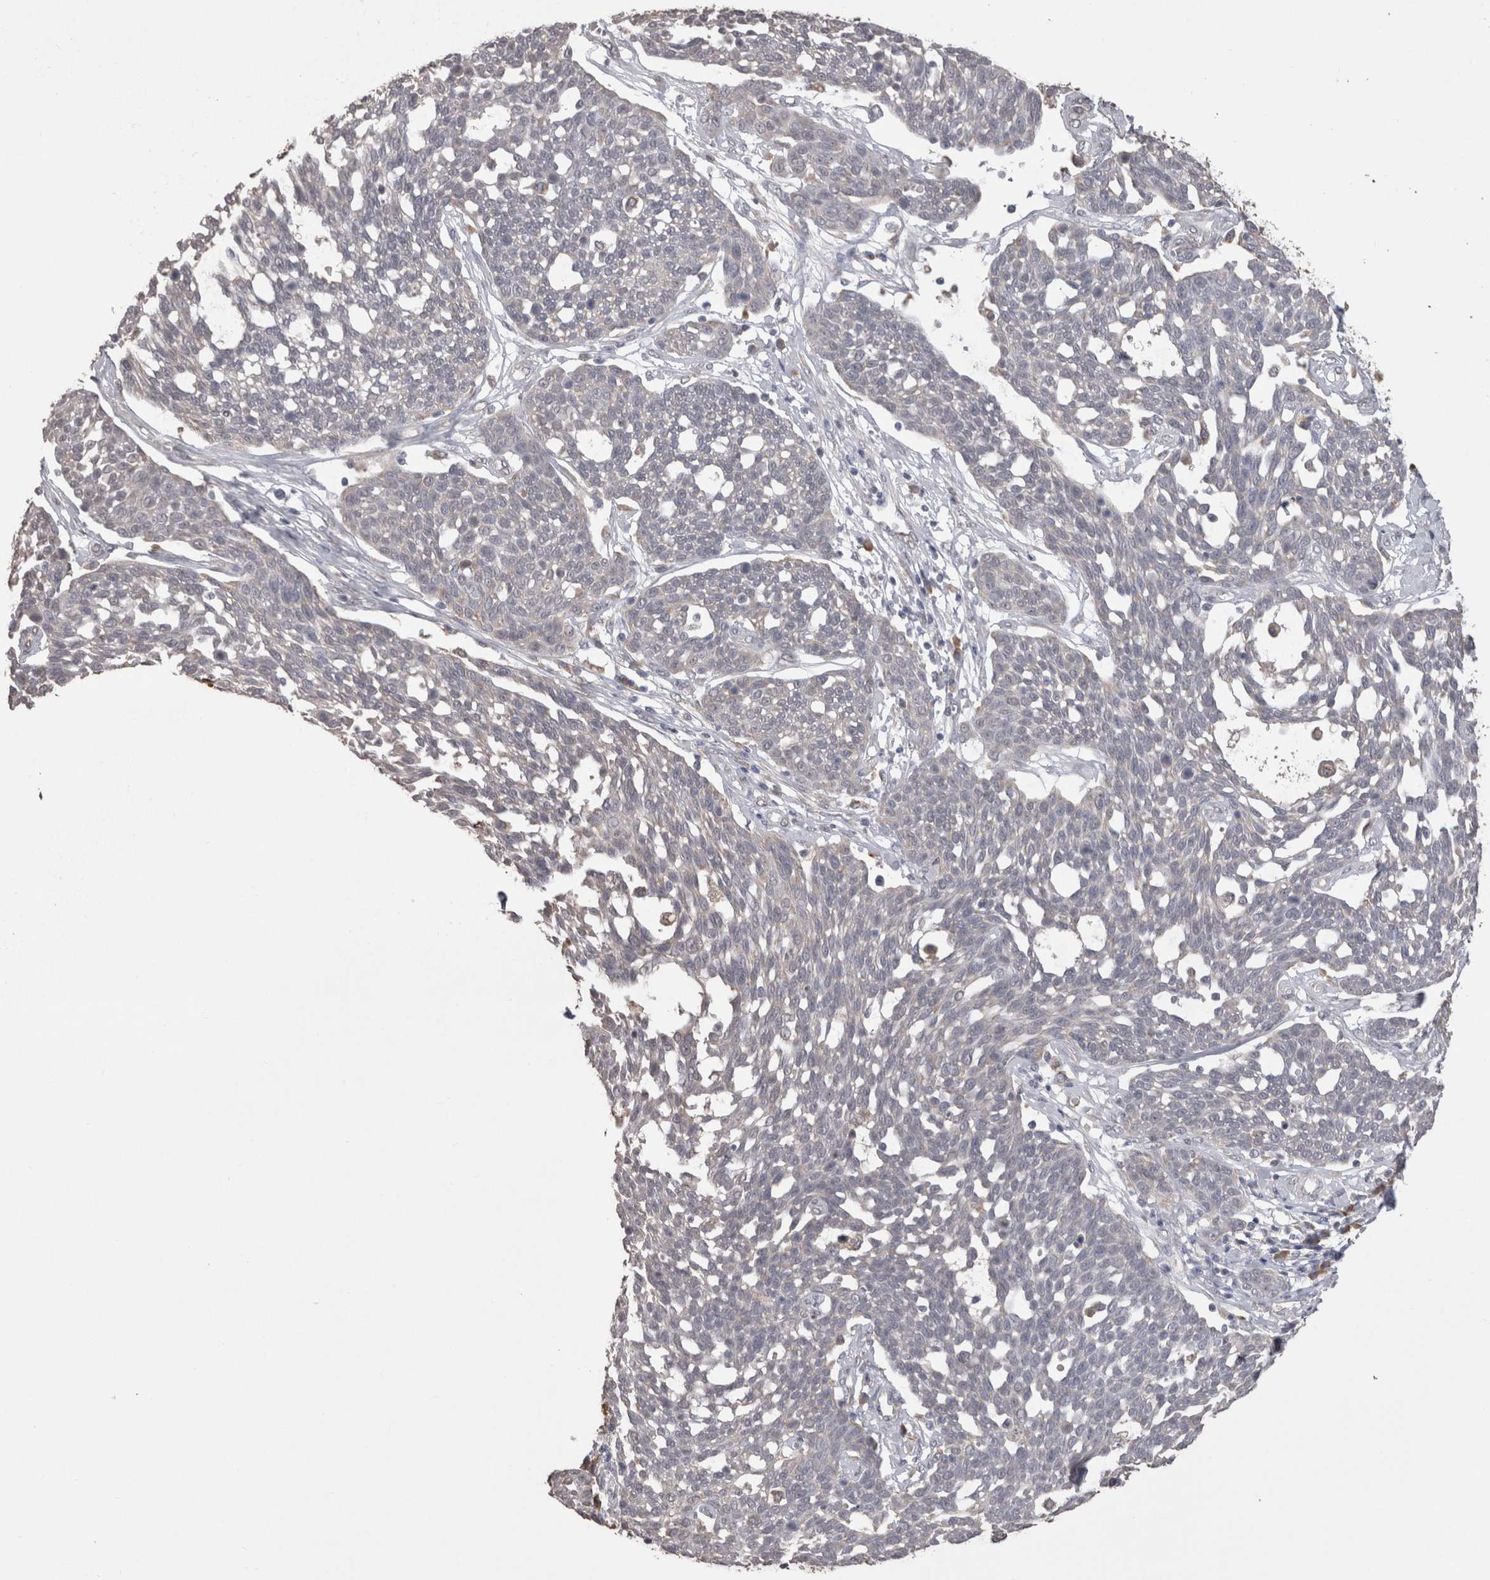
{"staining": {"intensity": "negative", "quantity": "none", "location": "none"}, "tissue": "cervical cancer", "cell_type": "Tumor cells", "image_type": "cancer", "snomed": [{"axis": "morphology", "description": "Squamous cell carcinoma, NOS"}, {"axis": "topography", "description": "Cervix"}], "caption": "Immunohistochemical staining of human cervical cancer shows no significant expression in tumor cells.", "gene": "NOMO1", "patient": {"sex": "female", "age": 34}}